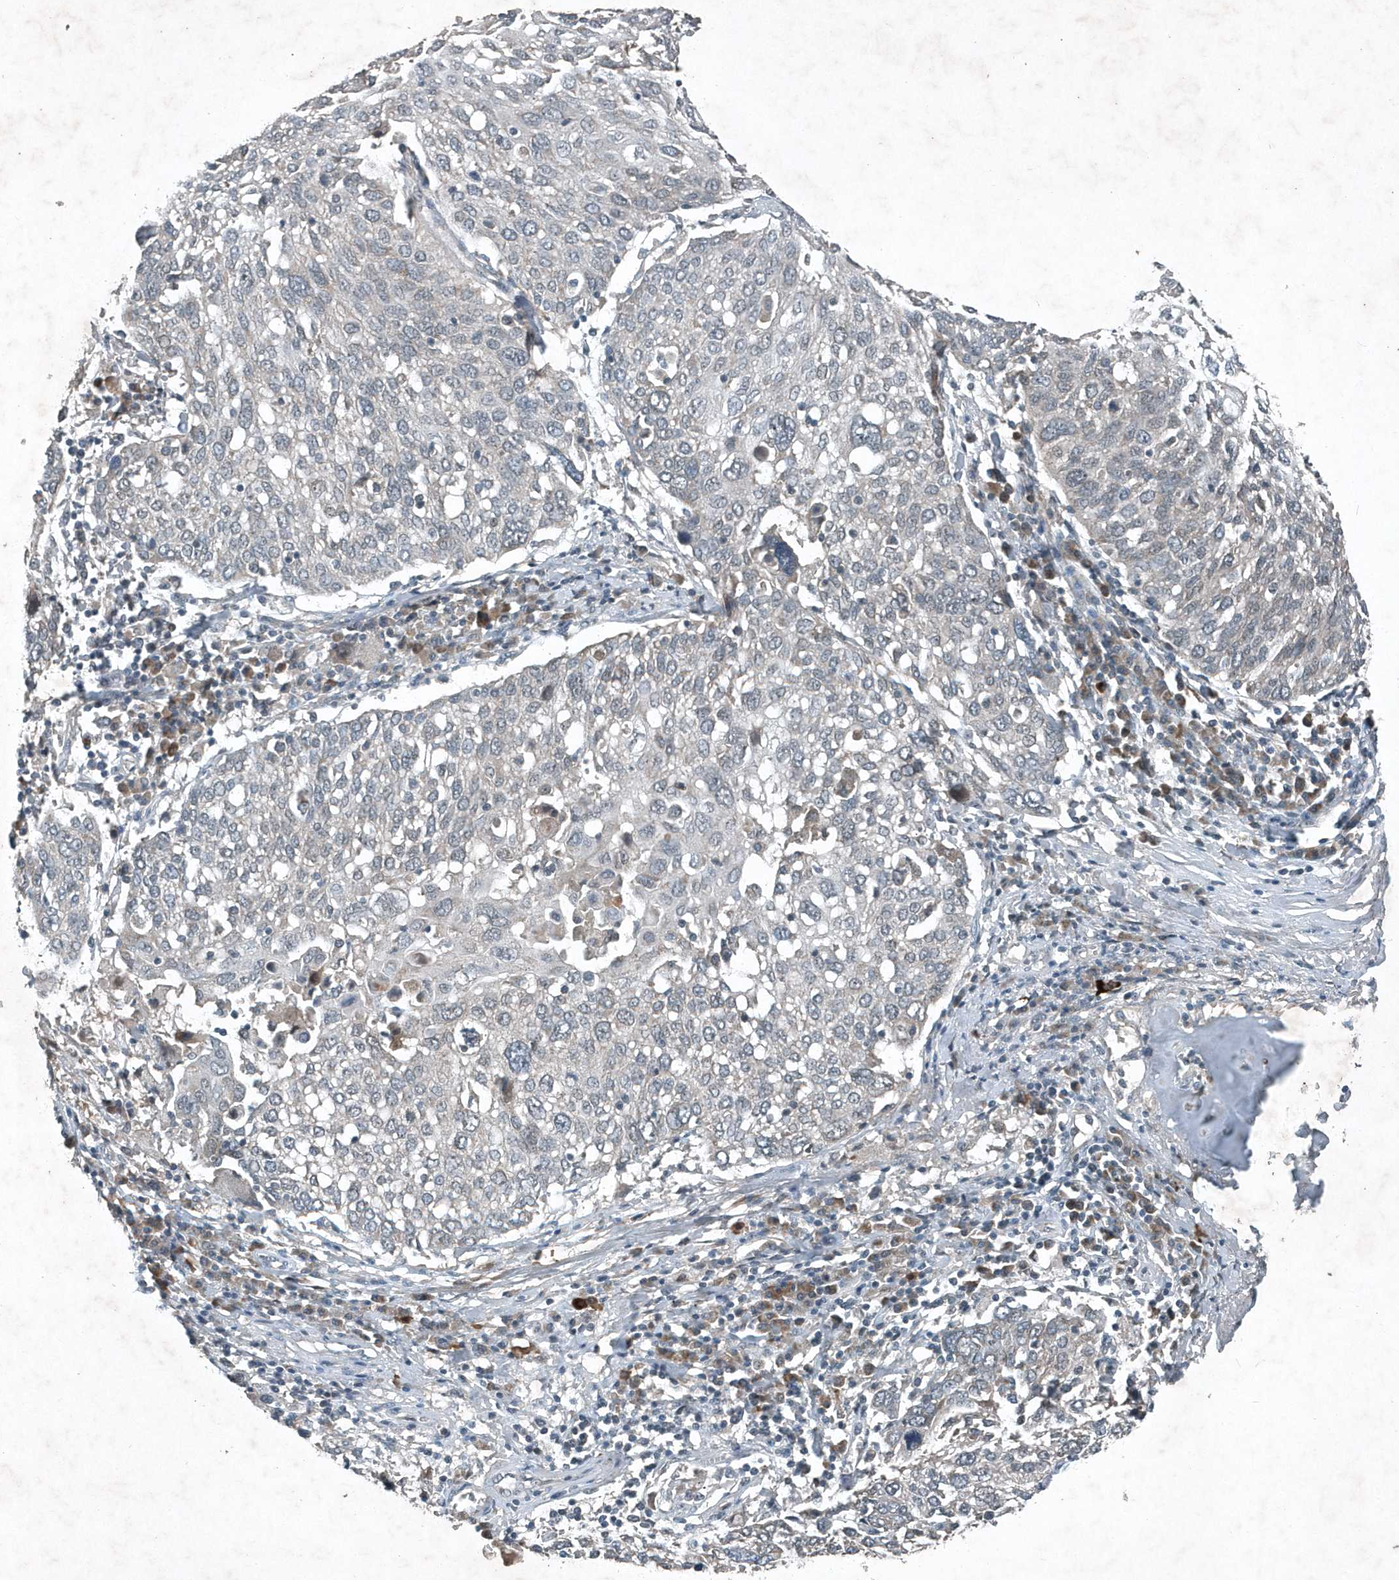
{"staining": {"intensity": "negative", "quantity": "none", "location": "none"}, "tissue": "lung cancer", "cell_type": "Tumor cells", "image_type": "cancer", "snomed": [{"axis": "morphology", "description": "Squamous cell carcinoma, NOS"}, {"axis": "topography", "description": "Lung"}], "caption": "The histopathology image displays no significant positivity in tumor cells of lung squamous cell carcinoma.", "gene": "SCFD2", "patient": {"sex": "male", "age": 65}}